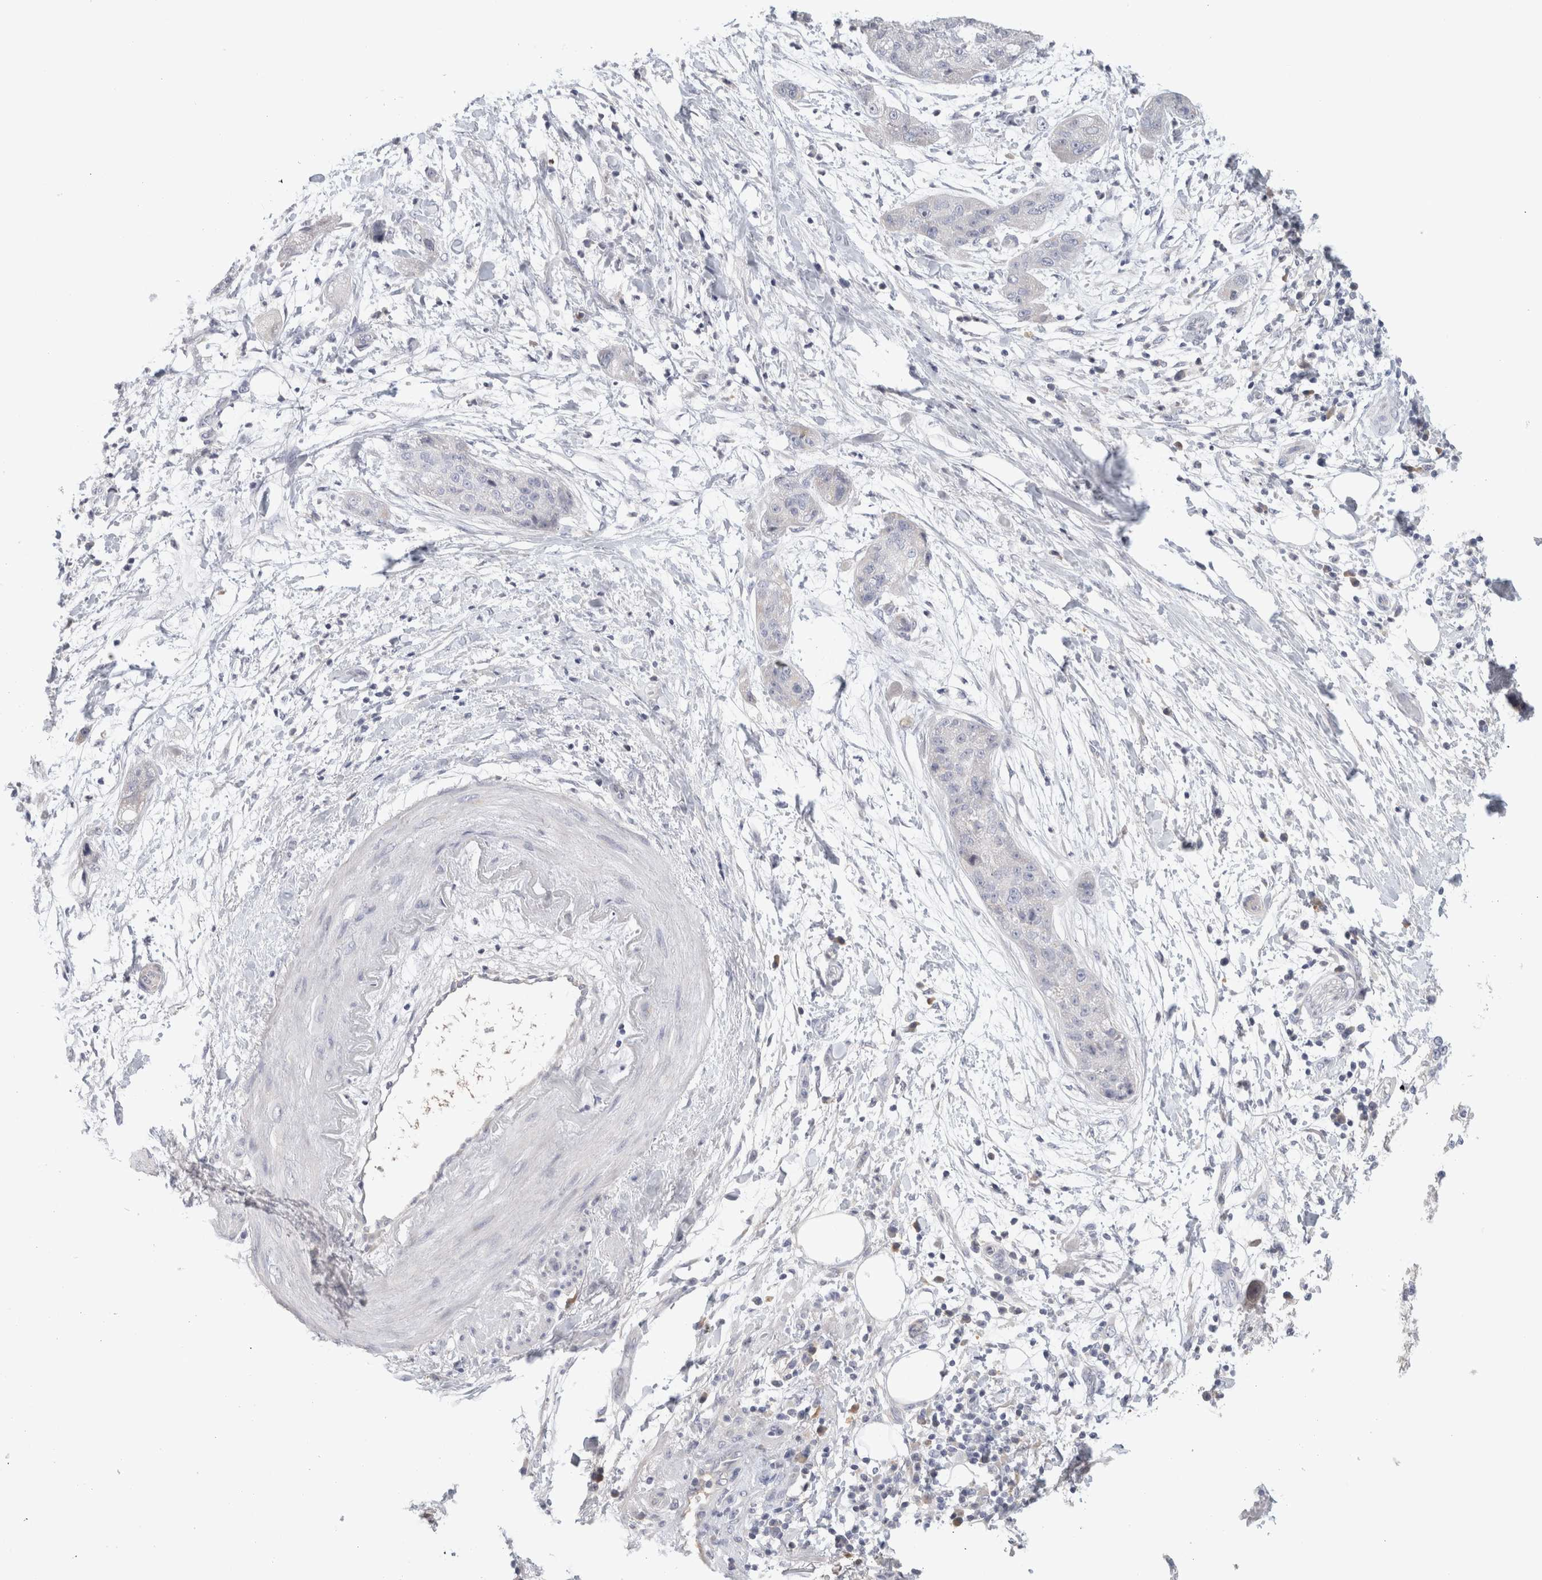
{"staining": {"intensity": "negative", "quantity": "none", "location": "none"}, "tissue": "pancreatic cancer", "cell_type": "Tumor cells", "image_type": "cancer", "snomed": [{"axis": "morphology", "description": "Adenocarcinoma, NOS"}, {"axis": "topography", "description": "Pancreas"}], "caption": "DAB (3,3'-diaminobenzidine) immunohistochemical staining of human pancreatic adenocarcinoma shows no significant staining in tumor cells.", "gene": "STK31", "patient": {"sex": "female", "age": 78}}